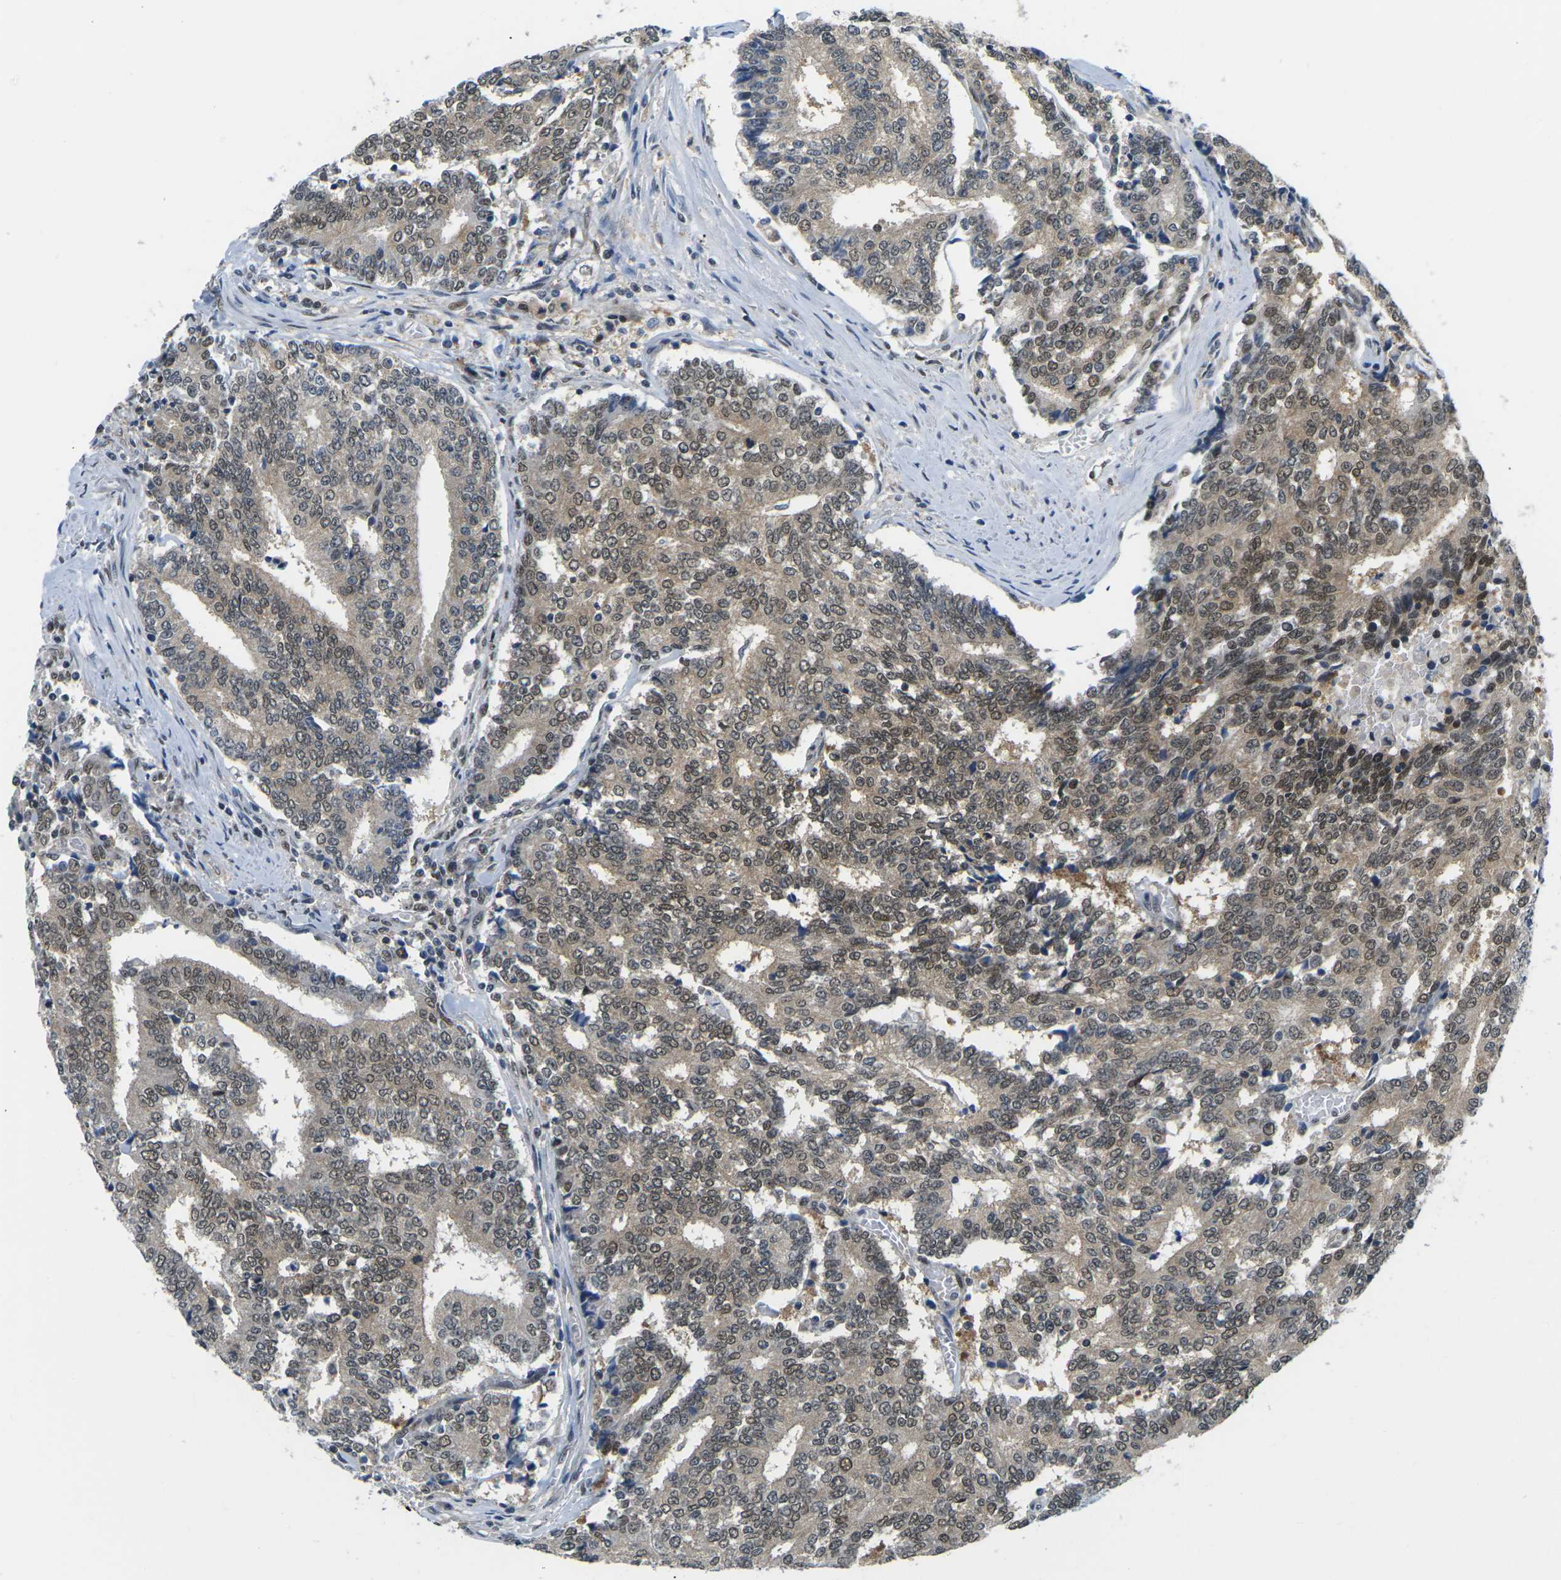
{"staining": {"intensity": "moderate", "quantity": ">75%", "location": "cytoplasmic/membranous,nuclear"}, "tissue": "prostate cancer", "cell_type": "Tumor cells", "image_type": "cancer", "snomed": [{"axis": "morphology", "description": "Normal tissue, NOS"}, {"axis": "morphology", "description": "Adenocarcinoma, High grade"}, {"axis": "topography", "description": "Prostate"}, {"axis": "topography", "description": "Seminal veicle"}], "caption": "Immunohistochemical staining of human prostate cancer exhibits medium levels of moderate cytoplasmic/membranous and nuclear expression in about >75% of tumor cells.", "gene": "UBA7", "patient": {"sex": "male", "age": 55}}